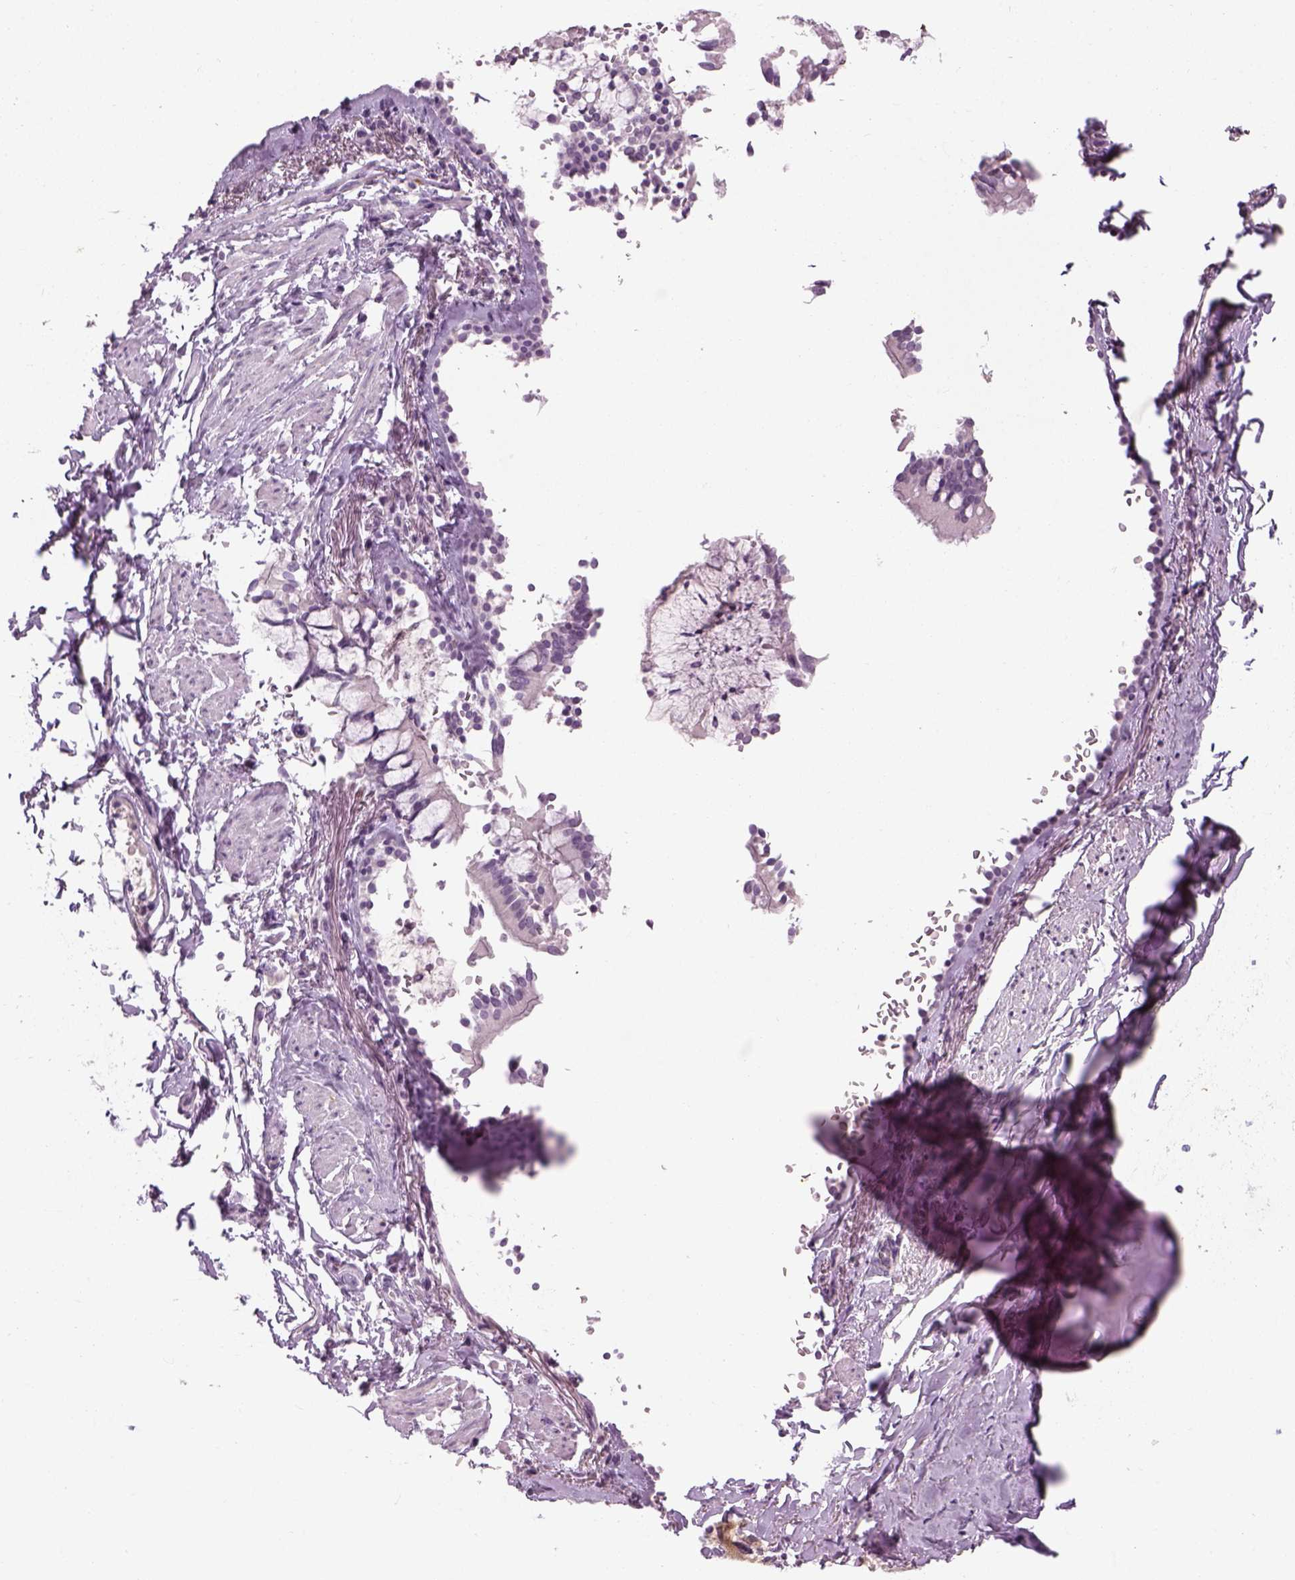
{"staining": {"intensity": "negative", "quantity": "none", "location": "none"}, "tissue": "adipose tissue", "cell_type": "Adipocytes", "image_type": "normal", "snomed": [{"axis": "morphology", "description": "Normal tissue, NOS"}, {"axis": "topography", "description": "Cartilage tissue"}, {"axis": "topography", "description": "Bronchus"}, {"axis": "topography", "description": "Peripheral nerve tissue"}], "caption": "The histopathology image shows no staining of adipocytes in benign adipose tissue.", "gene": "TH", "patient": {"sex": "male", "age": 67}}